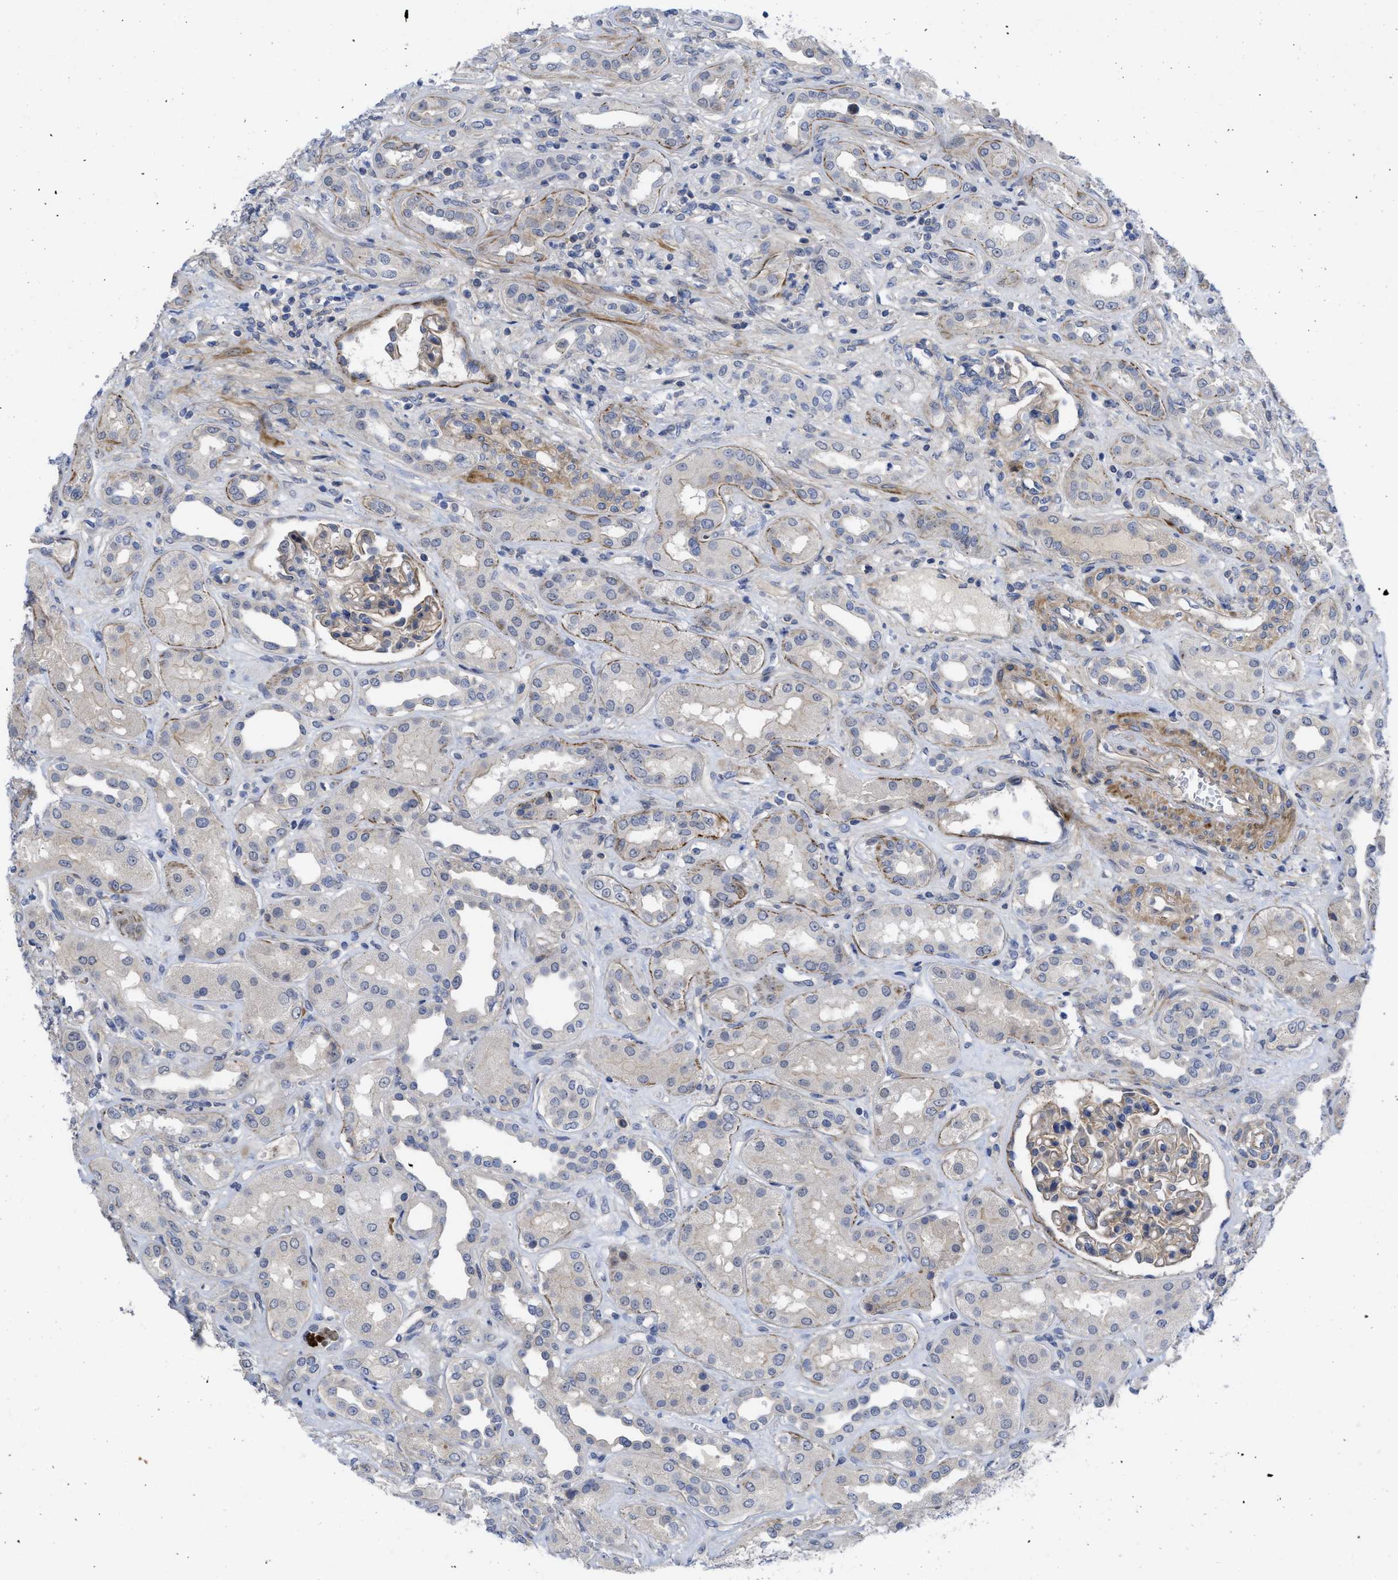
{"staining": {"intensity": "weak", "quantity": "<25%", "location": "cytoplasmic/membranous"}, "tissue": "kidney", "cell_type": "Cells in glomeruli", "image_type": "normal", "snomed": [{"axis": "morphology", "description": "Normal tissue, NOS"}, {"axis": "topography", "description": "Kidney"}], "caption": "DAB immunohistochemical staining of unremarkable human kidney exhibits no significant staining in cells in glomeruli. Nuclei are stained in blue.", "gene": "ARHGEF26", "patient": {"sex": "male", "age": 59}}